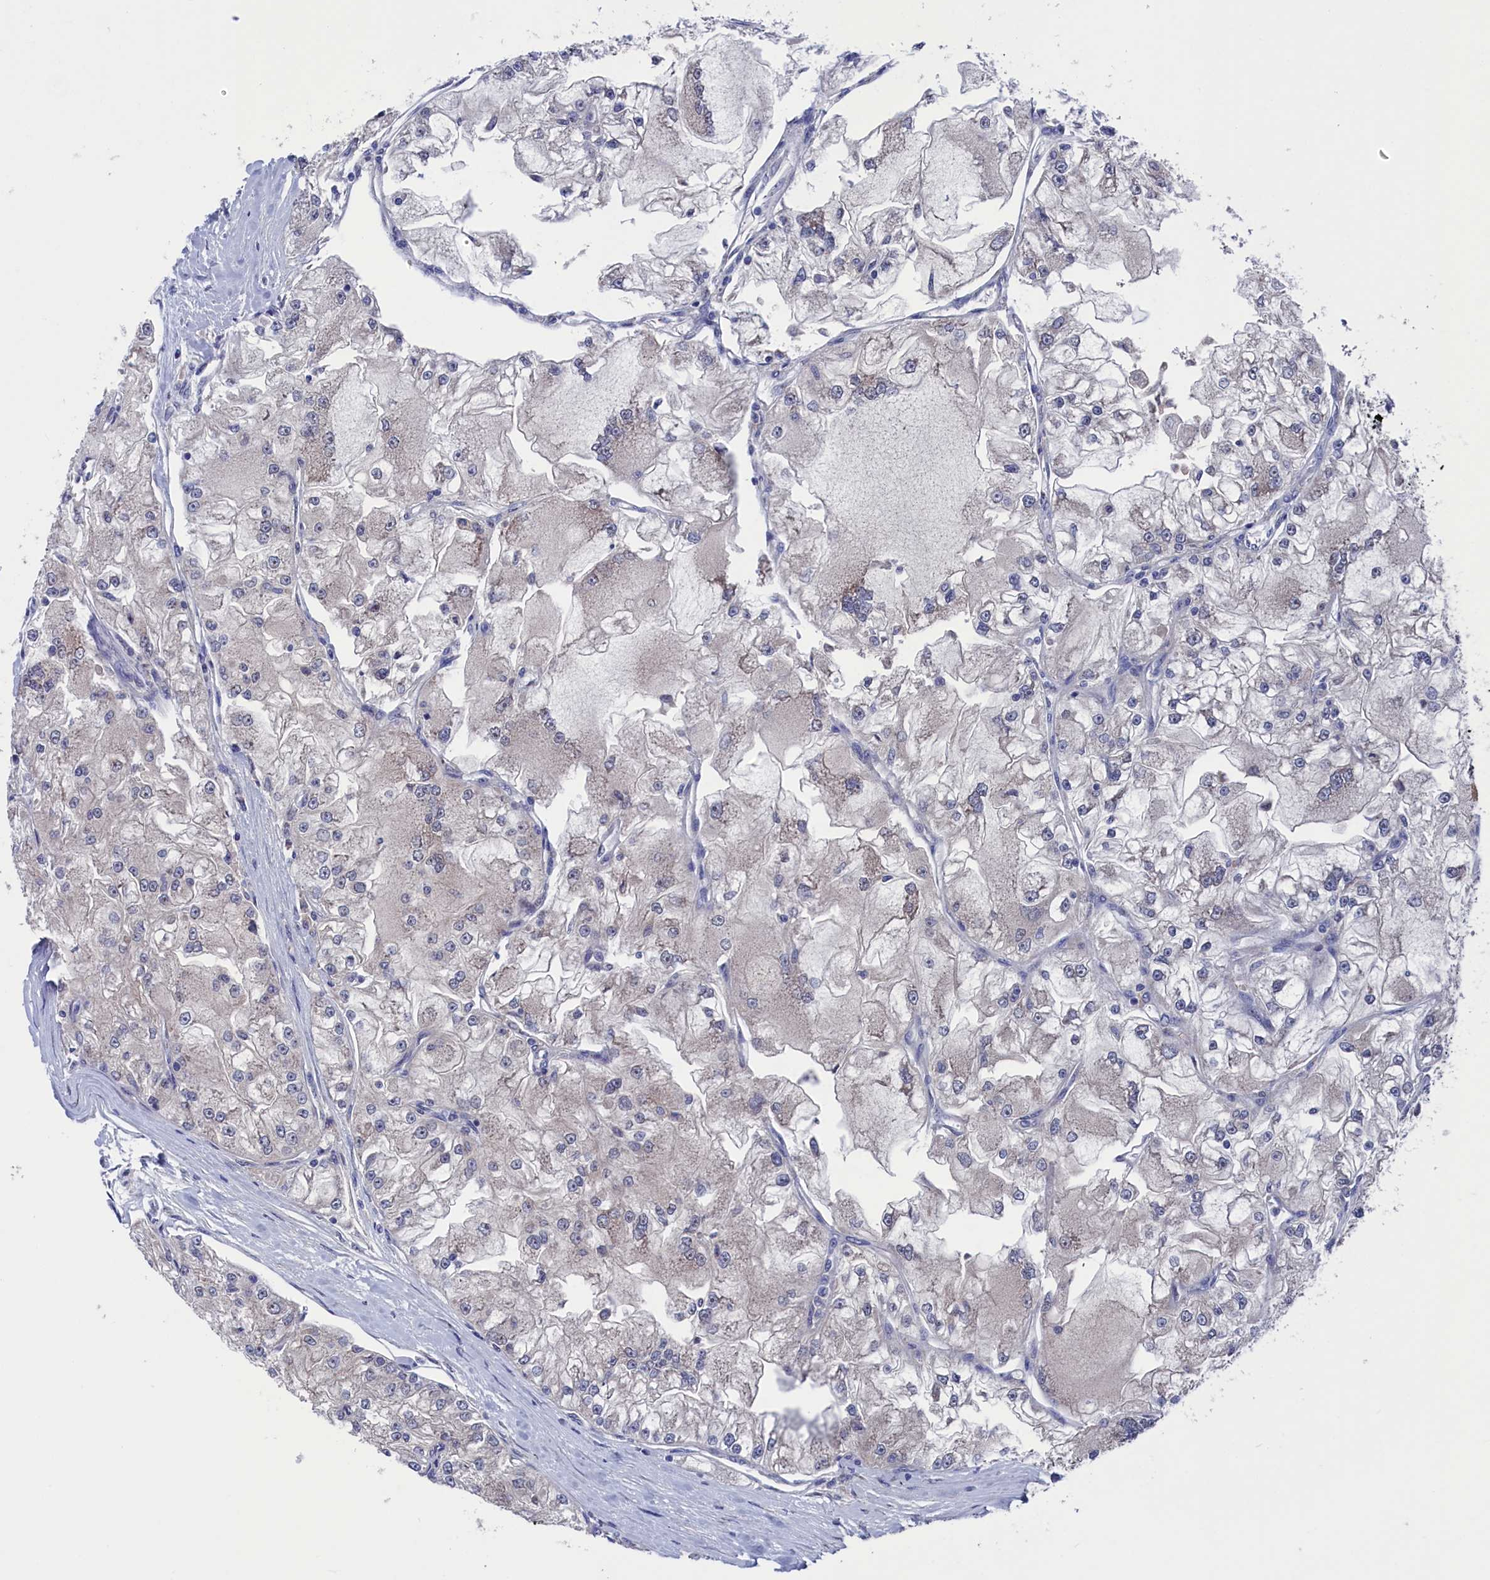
{"staining": {"intensity": "negative", "quantity": "none", "location": "none"}, "tissue": "renal cancer", "cell_type": "Tumor cells", "image_type": "cancer", "snomed": [{"axis": "morphology", "description": "Adenocarcinoma, NOS"}, {"axis": "topography", "description": "Kidney"}], "caption": "Immunohistochemical staining of renal cancer (adenocarcinoma) shows no significant staining in tumor cells. (Stains: DAB immunohistochemistry with hematoxylin counter stain, Microscopy: brightfield microscopy at high magnification).", "gene": "SPATA13", "patient": {"sex": "female", "age": 72}}